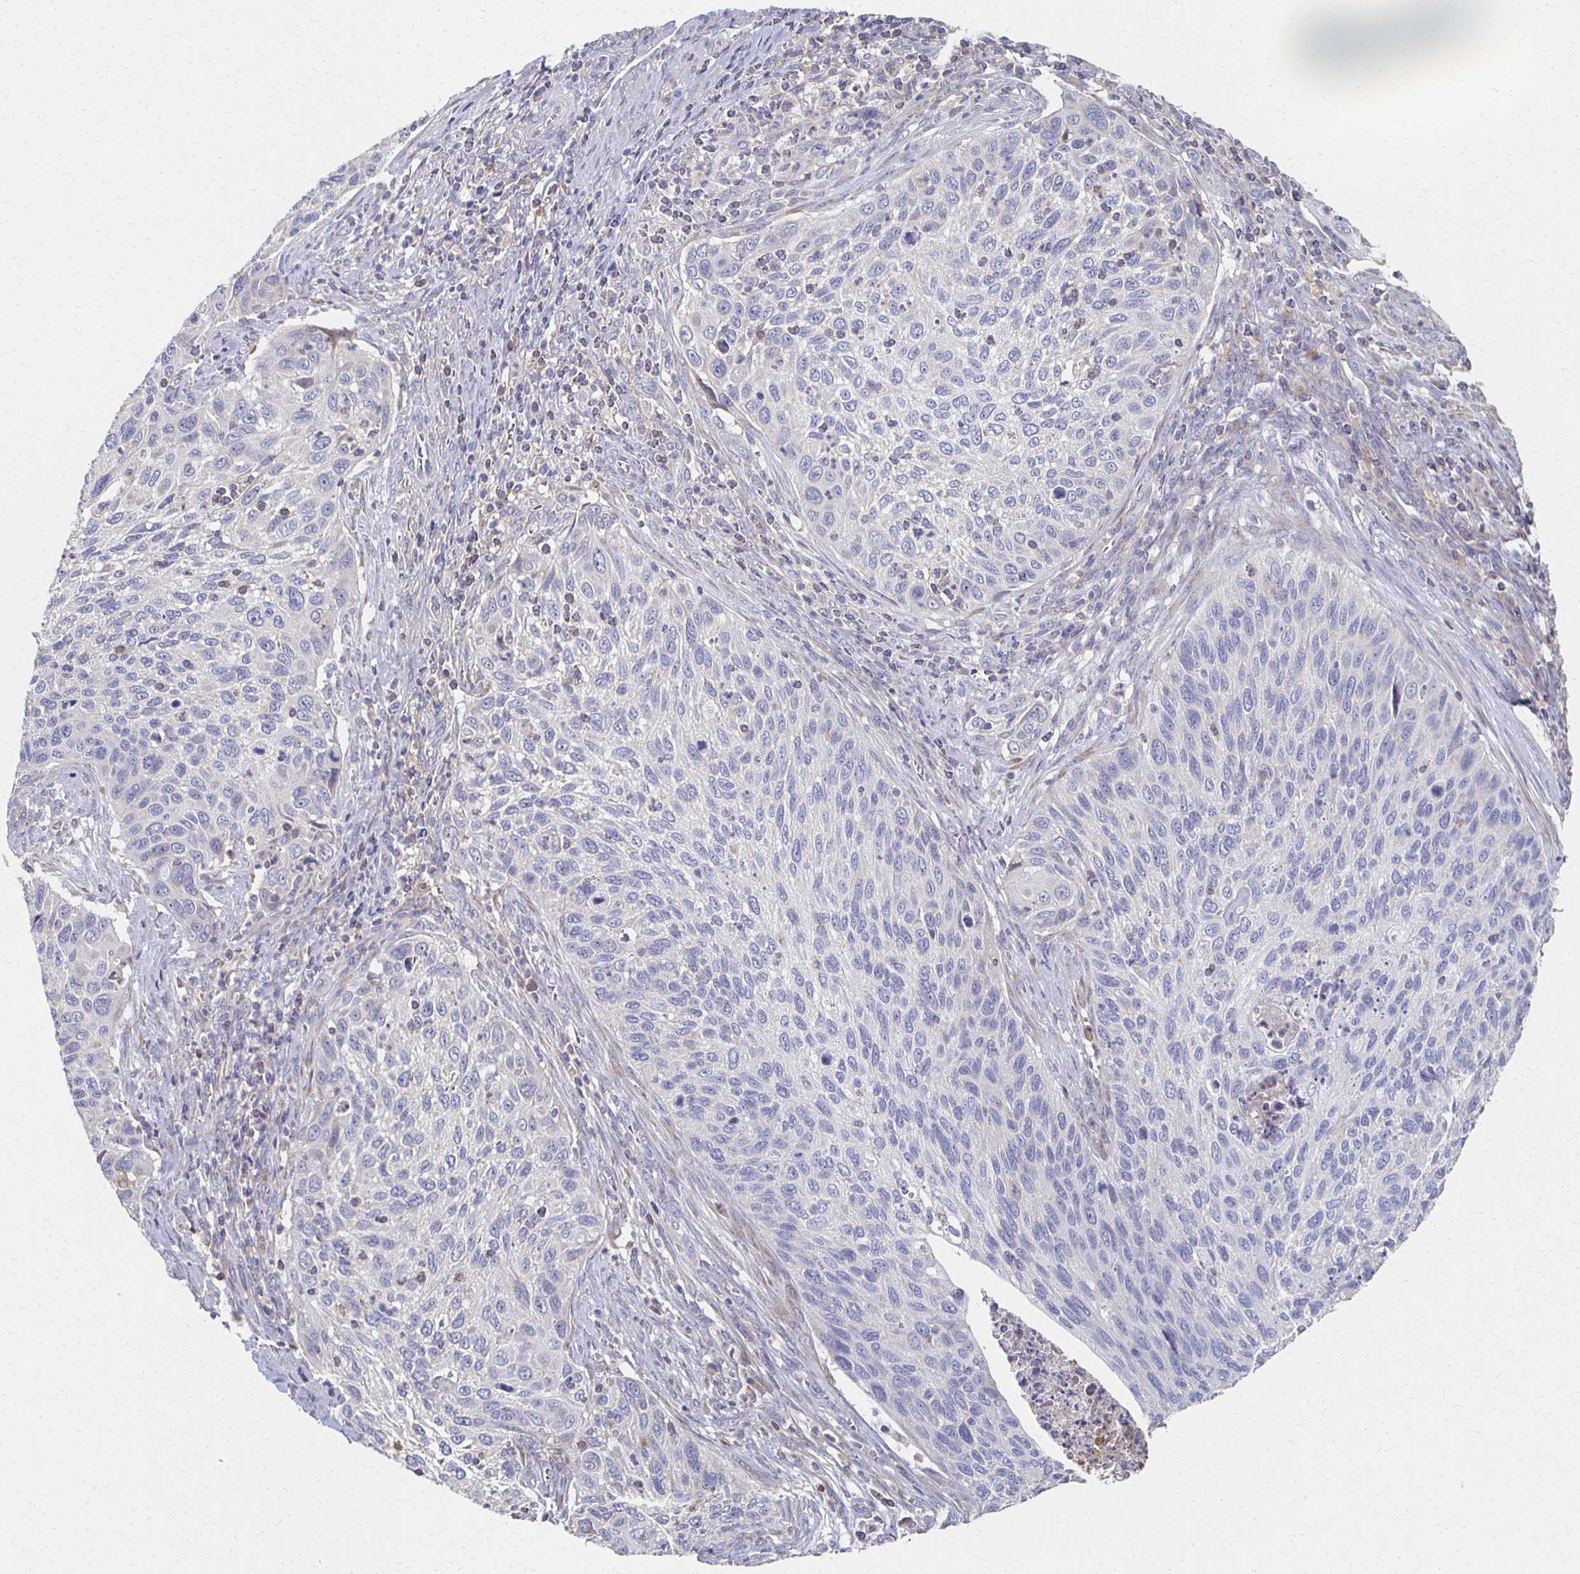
{"staining": {"intensity": "negative", "quantity": "none", "location": "none"}, "tissue": "cervical cancer", "cell_type": "Tumor cells", "image_type": "cancer", "snomed": [{"axis": "morphology", "description": "Squamous cell carcinoma, NOS"}, {"axis": "topography", "description": "Cervix"}], "caption": "IHC micrograph of neoplastic tissue: cervical cancer (squamous cell carcinoma) stained with DAB (3,3'-diaminobenzidine) reveals no significant protein expression in tumor cells.", "gene": "CX3CR1", "patient": {"sex": "female", "age": 70}}